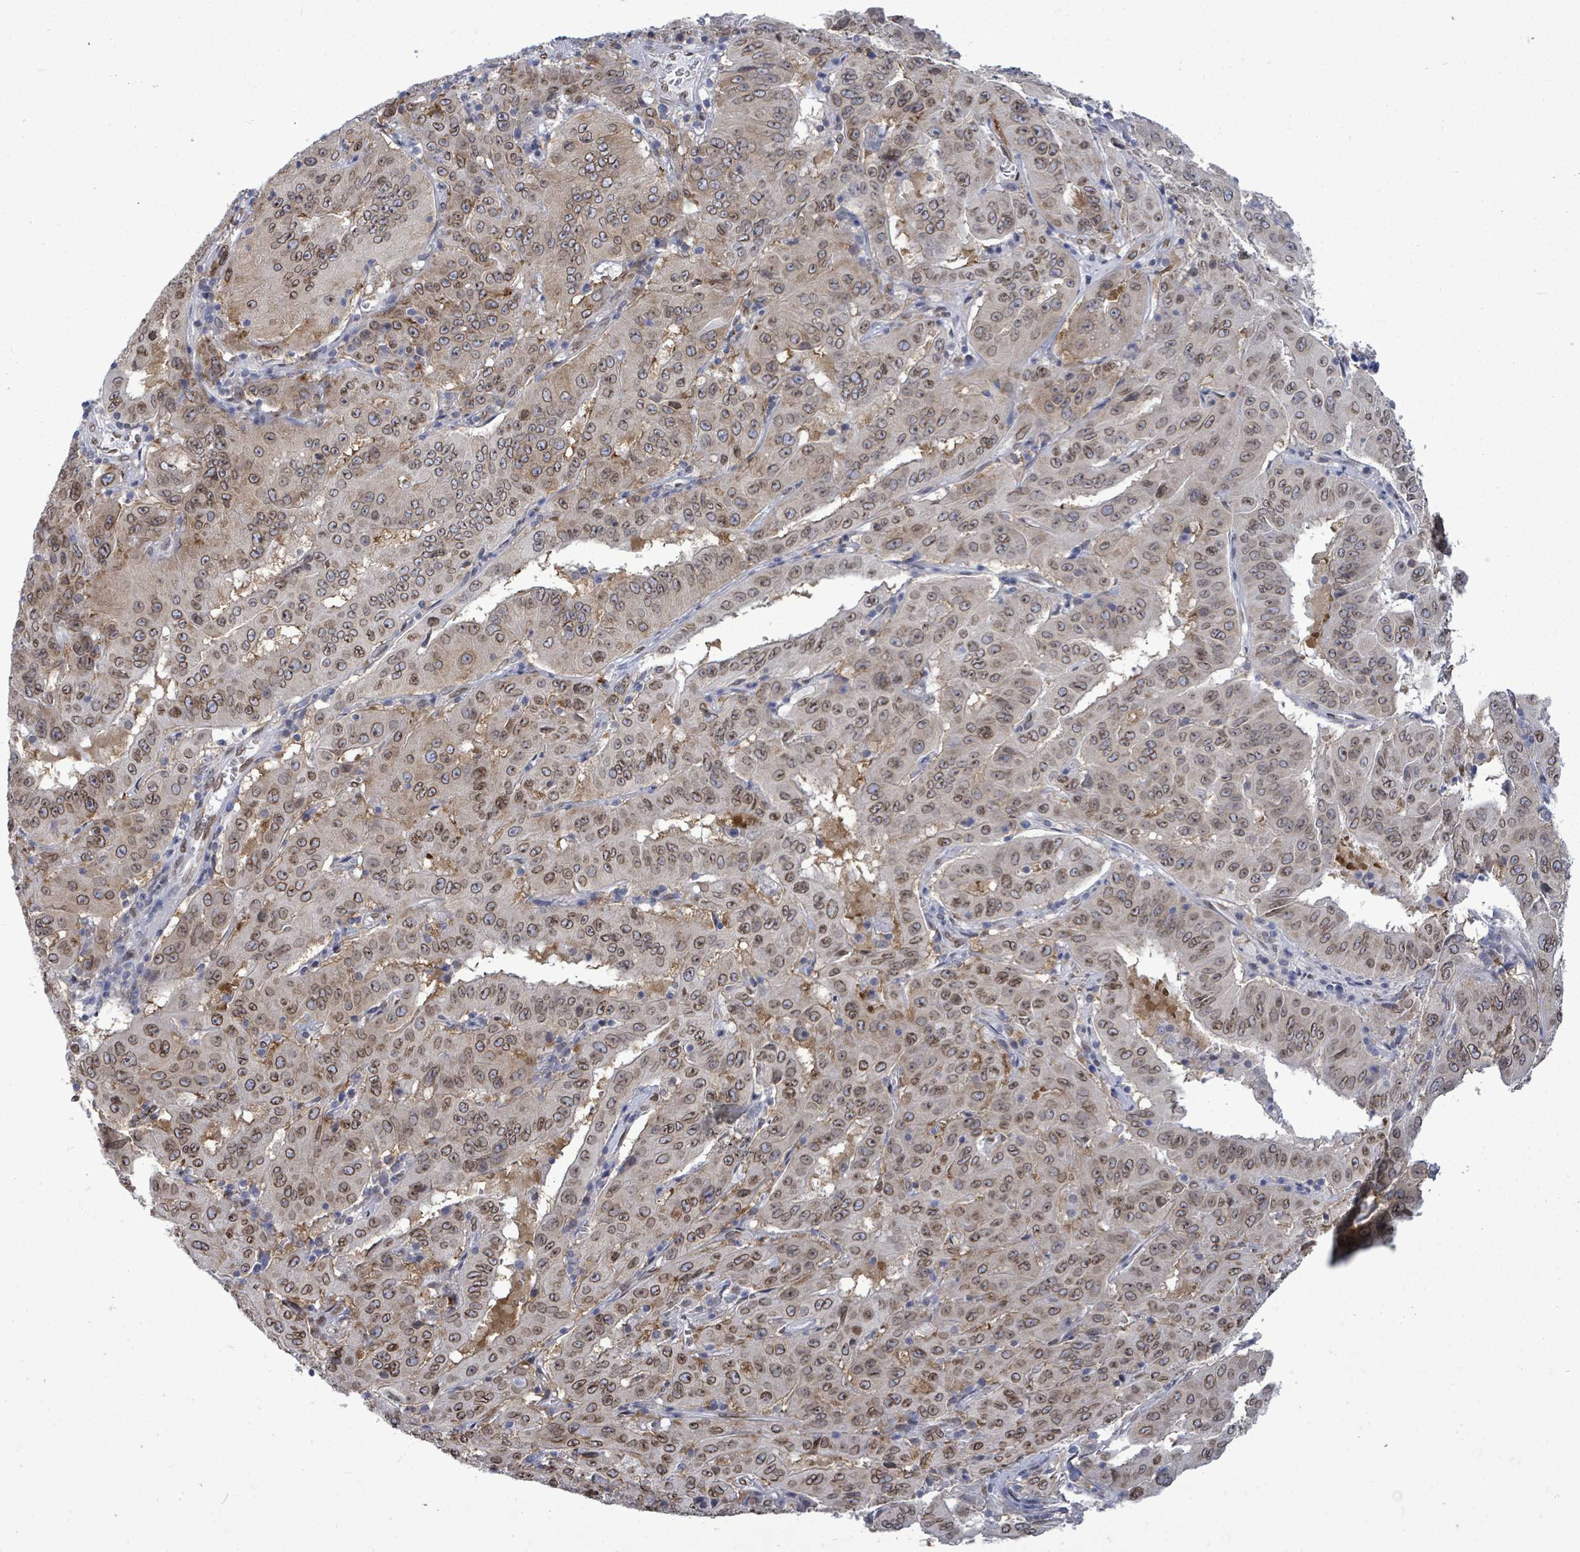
{"staining": {"intensity": "moderate", "quantity": ">75%", "location": "cytoplasmic/membranous,nuclear"}, "tissue": "pancreatic cancer", "cell_type": "Tumor cells", "image_type": "cancer", "snomed": [{"axis": "morphology", "description": "Adenocarcinoma, NOS"}, {"axis": "topography", "description": "Pancreas"}], "caption": "A histopathology image of human pancreatic cancer stained for a protein shows moderate cytoplasmic/membranous and nuclear brown staining in tumor cells.", "gene": "ARFGAP1", "patient": {"sex": "male", "age": 63}}